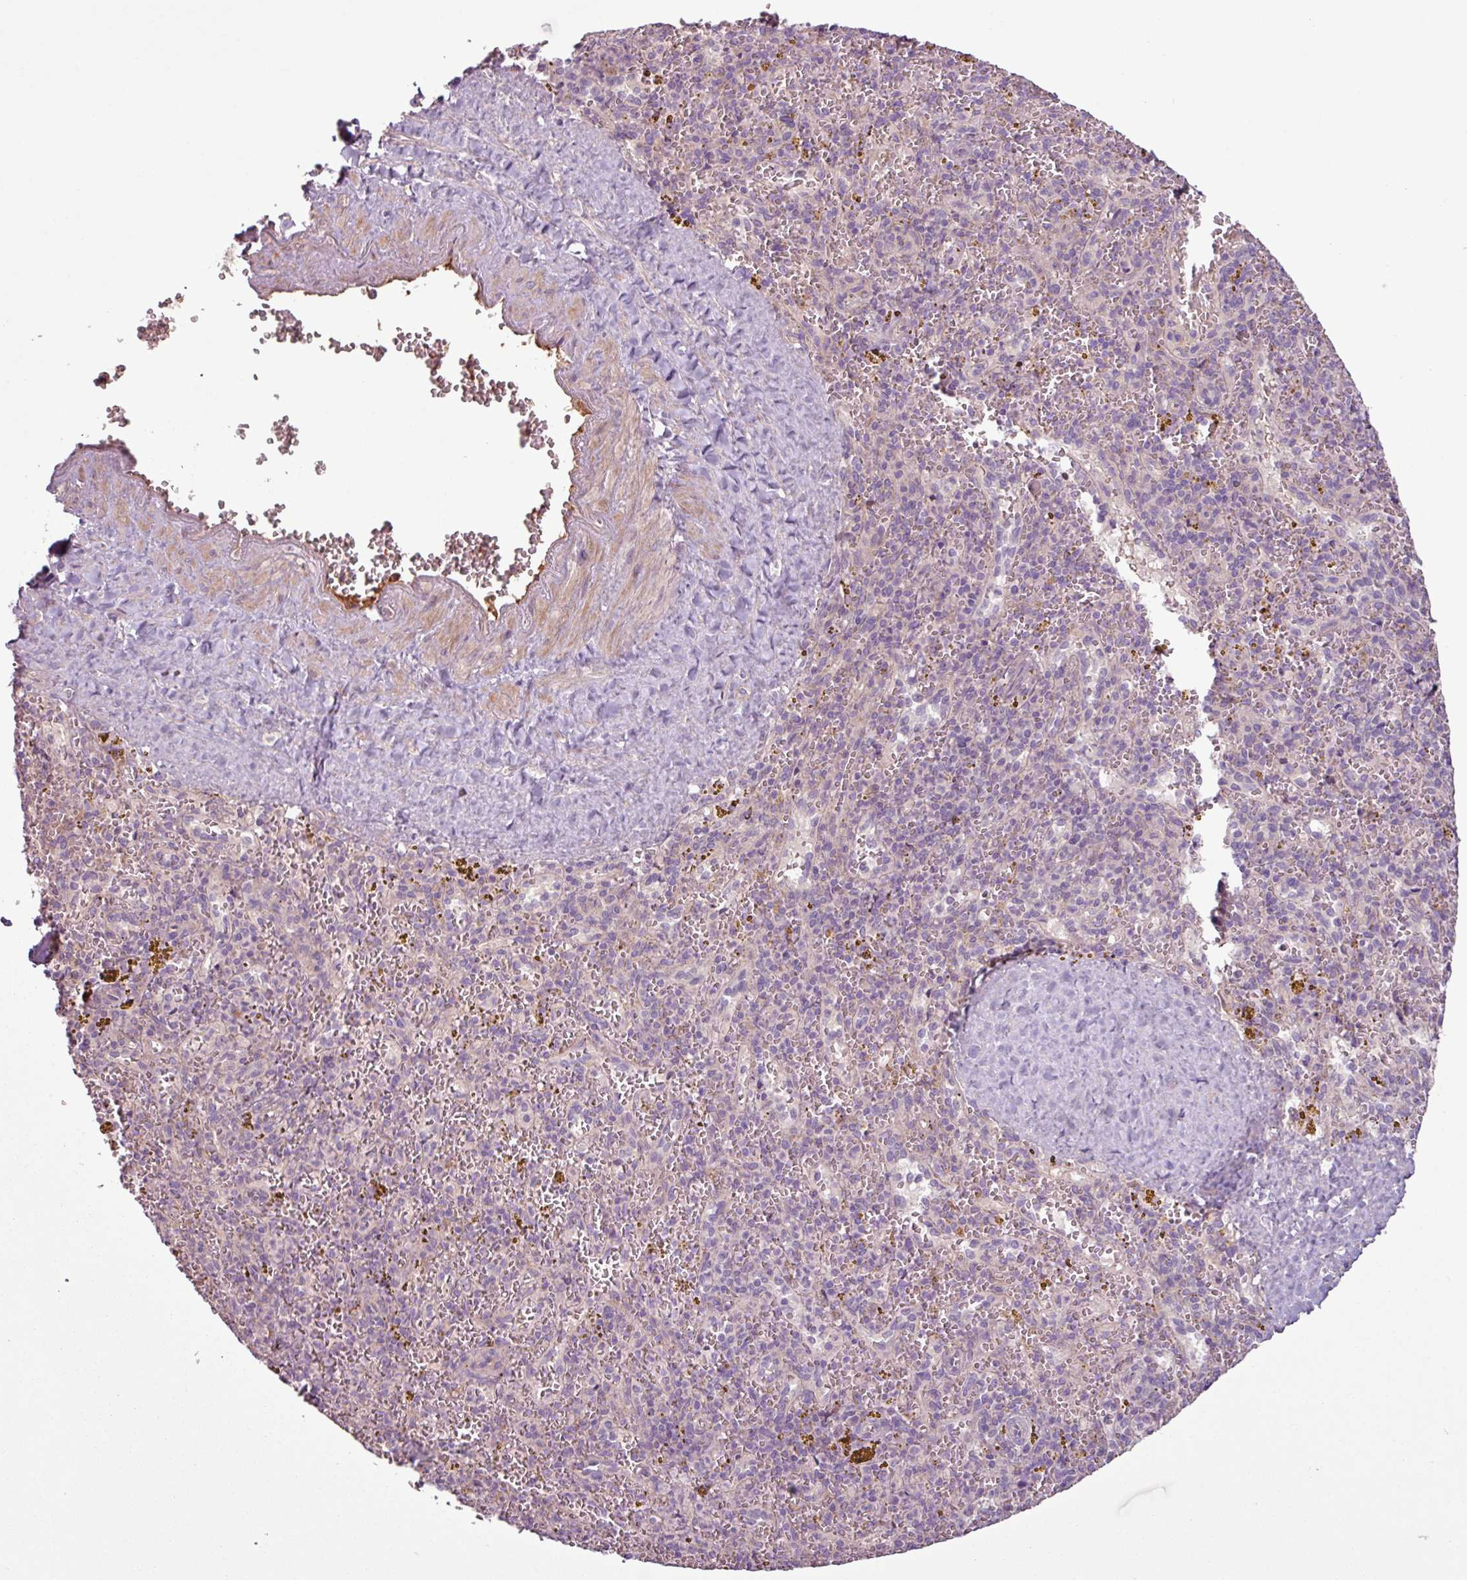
{"staining": {"intensity": "negative", "quantity": "none", "location": "none"}, "tissue": "spleen", "cell_type": "Cells in red pulp", "image_type": "normal", "snomed": [{"axis": "morphology", "description": "Normal tissue, NOS"}, {"axis": "topography", "description": "Spleen"}], "caption": "High power microscopy micrograph of an IHC histopathology image of benign spleen, revealing no significant positivity in cells in red pulp.", "gene": "C4A", "patient": {"sex": "male", "age": 57}}